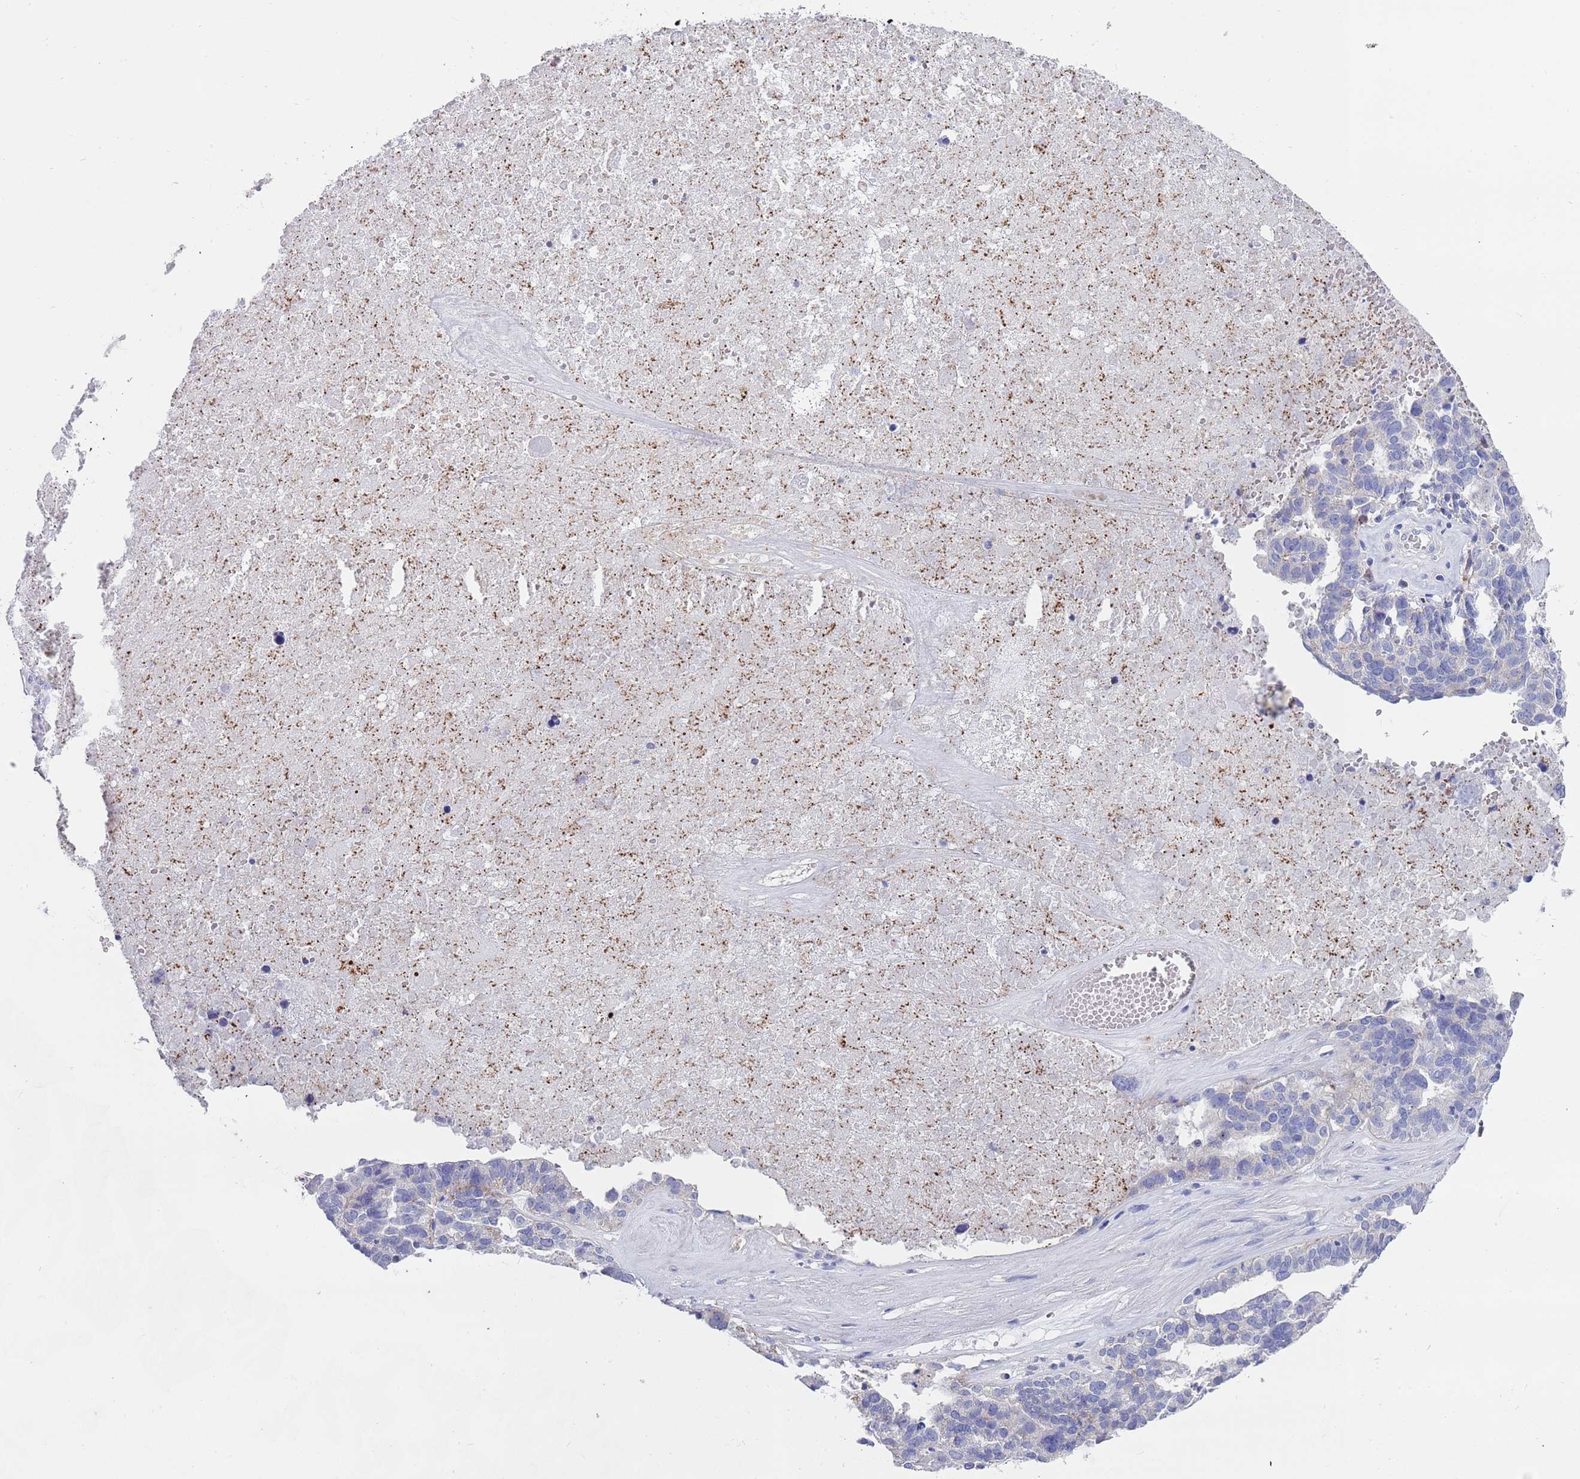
{"staining": {"intensity": "negative", "quantity": "none", "location": "none"}, "tissue": "ovarian cancer", "cell_type": "Tumor cells", "image_type": "cancer", "snomed": [{"axis": "morphology", "description": "Cystadenocarcinoma, serous, NOS"}, {"axis": "topography", "description": "Ovary"}], "caption": "Tumor cells are negative for brown protein staining in ovarian cancer.", "gene": "TYW1", "patient": {"sex": "female", "age": 59}}